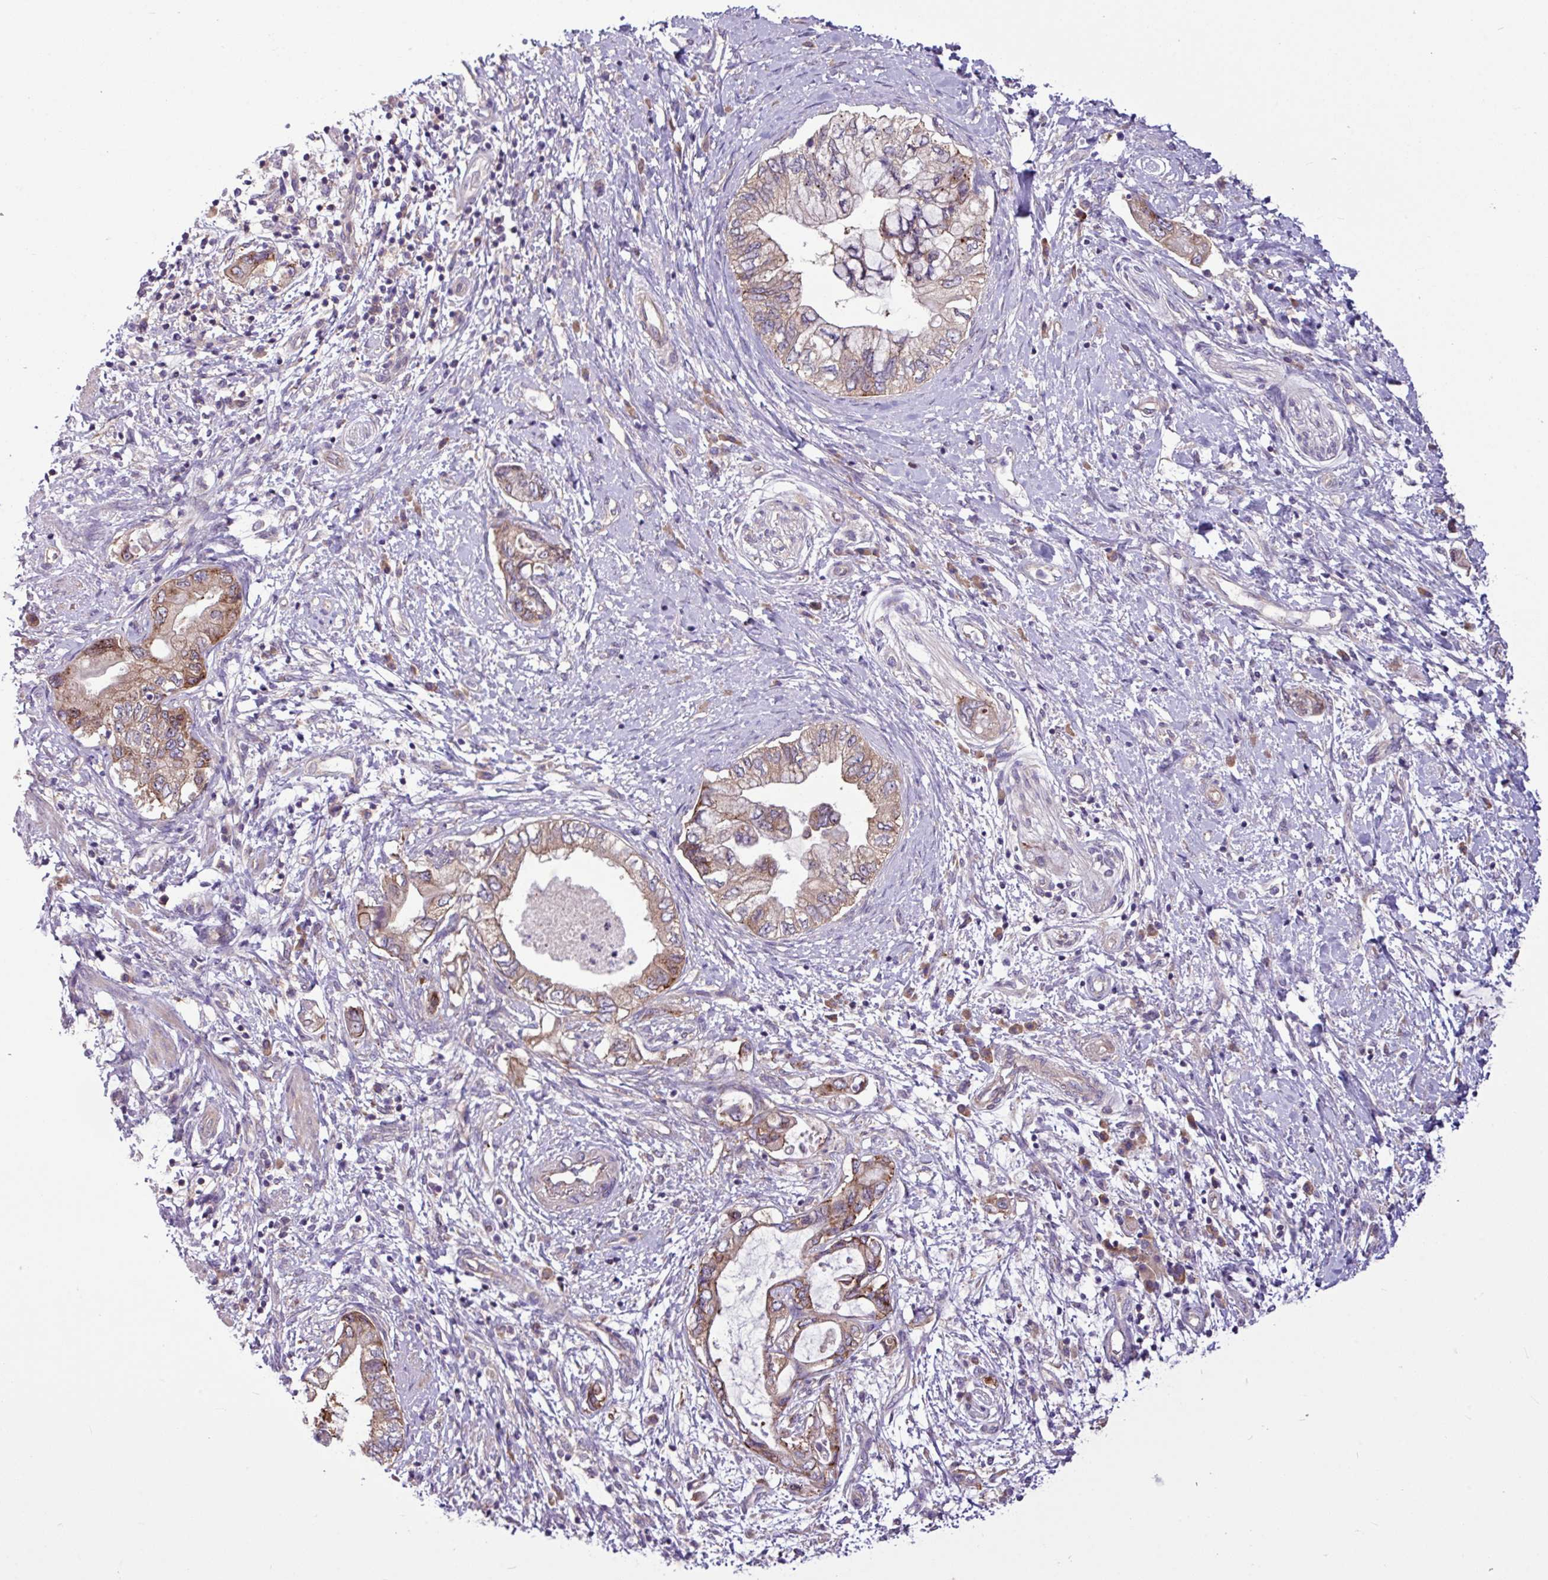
{"staining": {"intensity": "moderate", "quantity": ">75%", "location": "cytoplasmic/membranous"}, "tissue": "pancreatic cancer", "cell_type": "Tumor cells", "image_type": "cancer", "snomed": [{"axis": "morphology", "description": "Adenocarcinoma, NOS"}, {"axis": "topography", "description": "Pancreas"}], "caption": "Immunohistochemical staining of human adenocarcinoma (pancreatic) exhibits medium levels of moderate cytoplasmic/membranous staining in about >75% of tumor cells.", "gene": "MROH2A", "patient": {"sex": "female", "age": 73}}